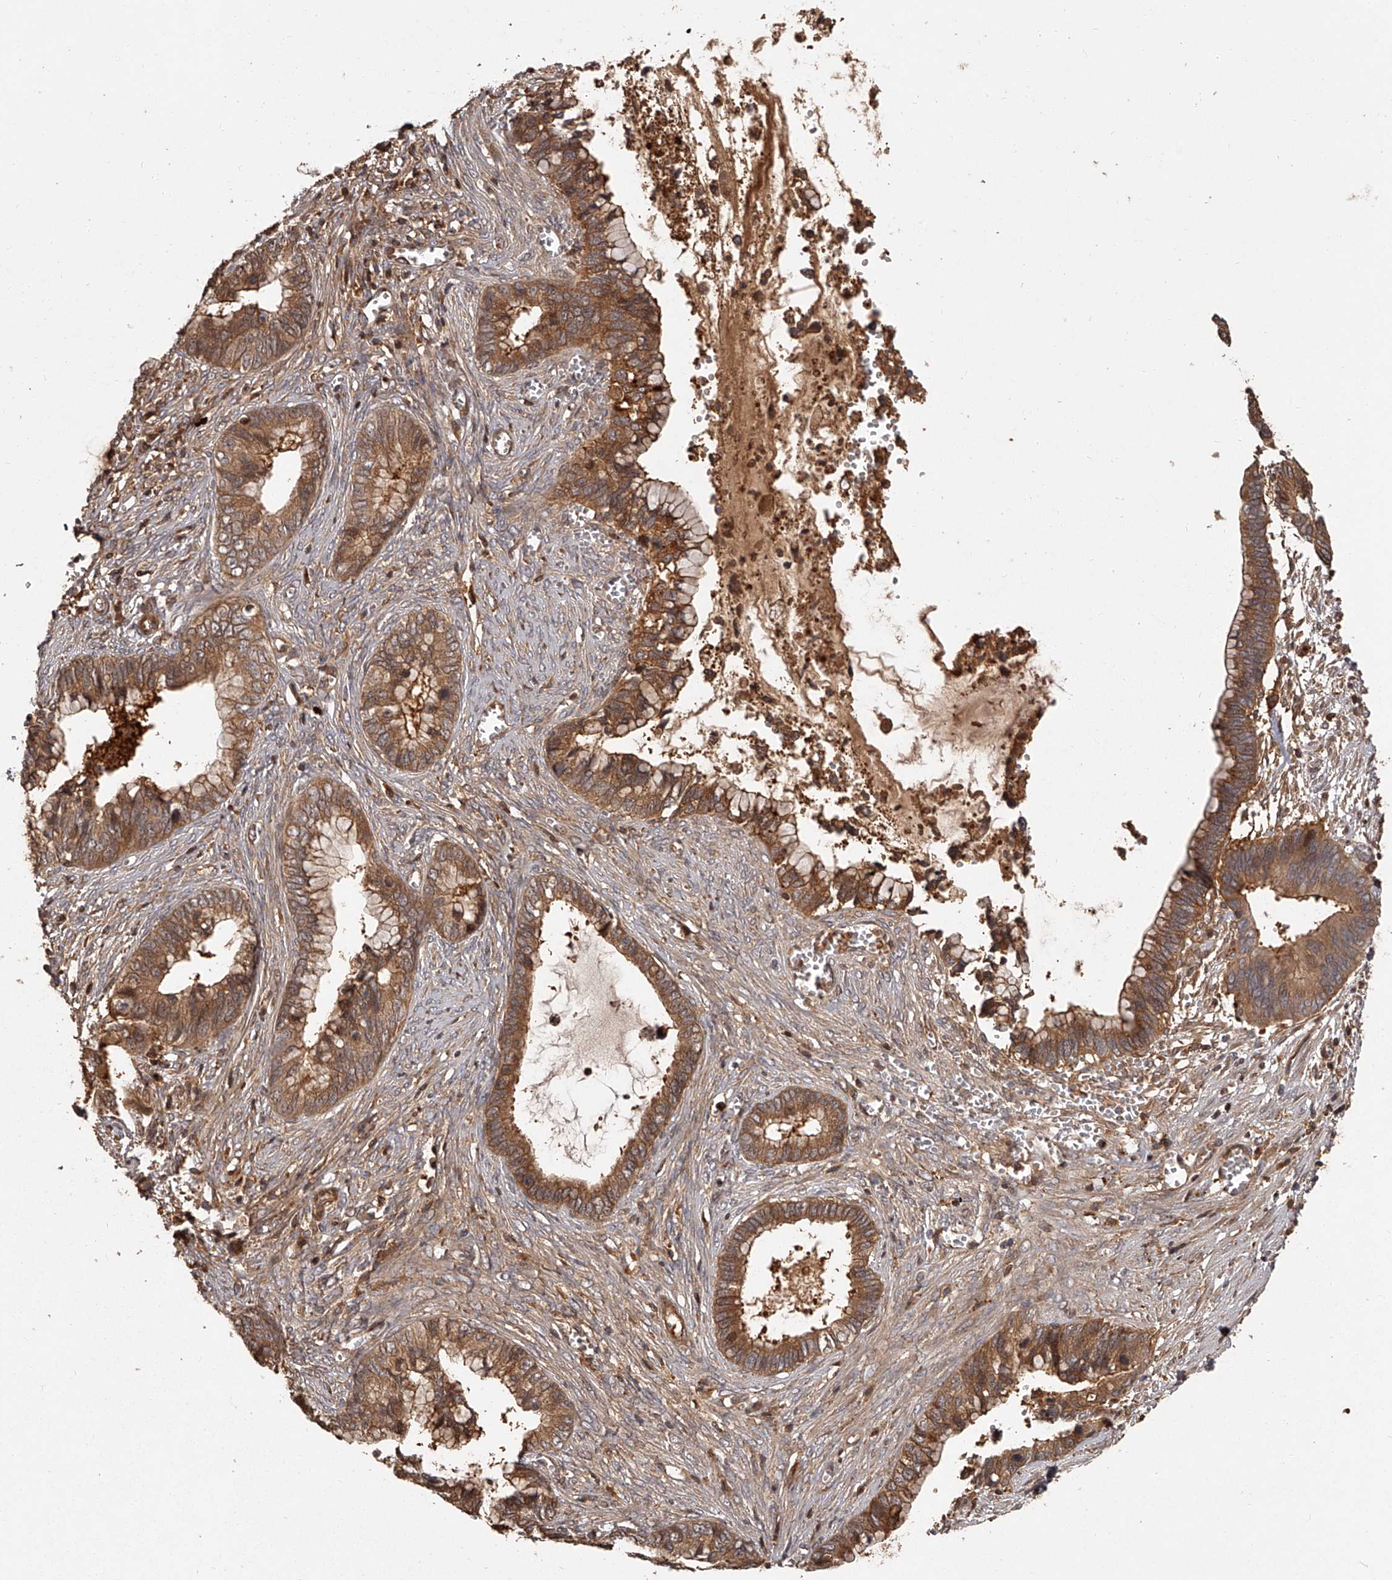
{"staining": {"intensity": "moderate", "quantity": ">75%", "location": "cytoplasmic/membranous"}, "tissue": "cervical cancer", "cell_type": "Tumor cells", "image_type": "cancer", "snomed": [{"axis": "morphology", "description": "Adenocarcinoma, NOS"}, {"axis": "topography", "description": "Cervix"}], "caption": "Moderate cytoplasmic/membranous expression is present in about >75% of tumor cells in adenocarcinoma (cervical). (DAB (3,3'-diaminobenzidine) = brown stain, brightfield microscopy at high magnification).", "gene": "CRYZL1", "patient": {"sex": "female", "age": 44}}